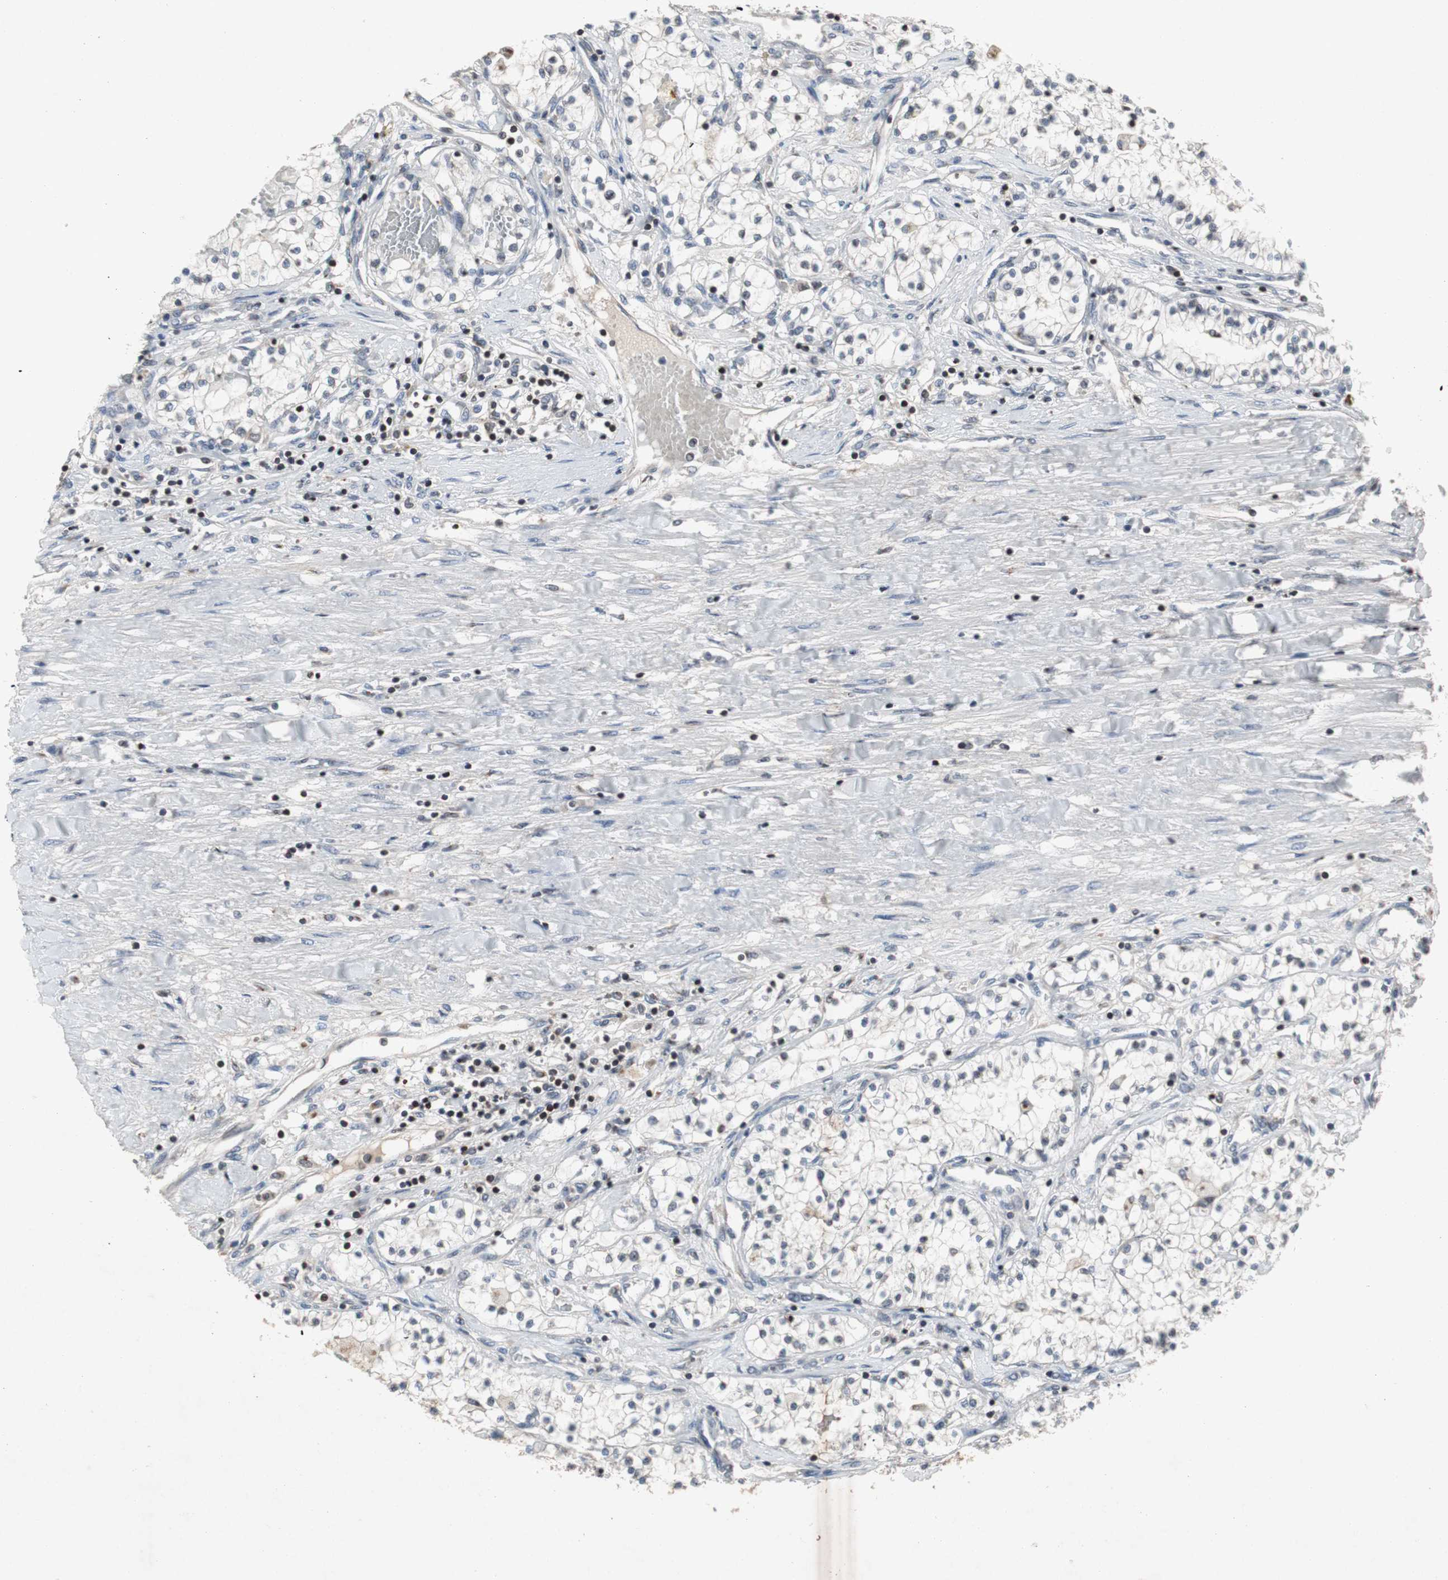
{"staining": {"intensity": "negative", "quantity": "none", "location": "none"}, "tissue": "renal cancer", "cell_type": "Tumor cells", "image_type": "cancer", "snomed": [{"axis": "morphology", "description": "Adenocarcinoma, NOS"}, {"axis": "topography", "description": "Kidney"}], "caption": "An immunohistochemistry image of renal cancer (adenocarcinoma) is shown. There is no staining in tumor cells of renal cancer (adenocarcinoma).", "gene": "ZNF396", "patient": {"sex": "male", "age": 68}}